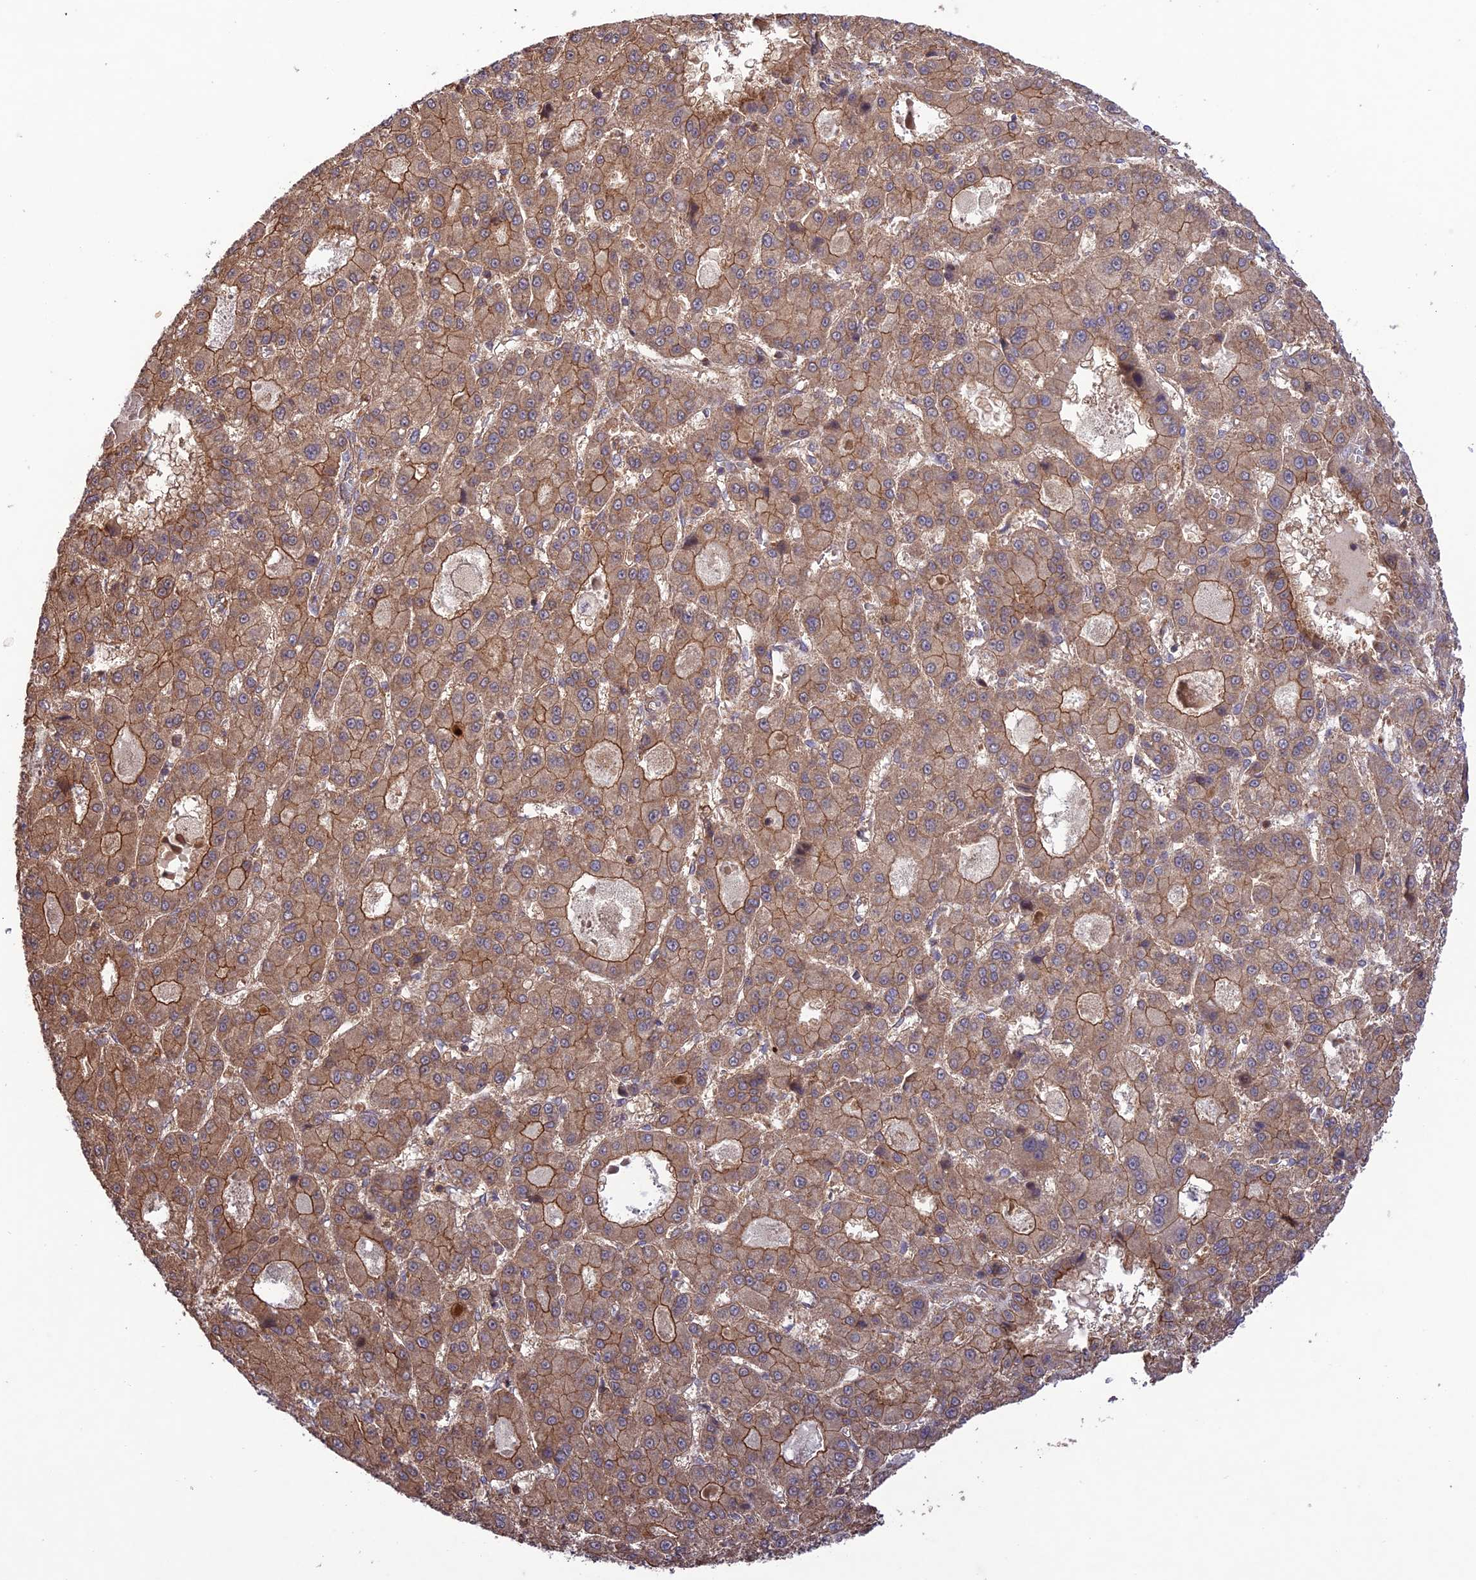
{"staining": {"intensity": "moderate", "quantity": ">75%", "location": "cytoplasmic/membranous"}, "tissue": "liver cancer", "cell_type": "Tumor cells", "image_type": "cancer", "snomed": [{"axis": "morphology", "description": "Carcinoma, Hepatocellular, NOS"}, {"axis": "topography", "description": "Liver"}], "caption": "Immunohistochemistry (IHC) of human liver cancer (hepatocellular carcinoma) shows medium levels of moderate cytoplasmic/membranous staining in approximately >75% of tumor cells.", "gene": "FCHSD1", "patient": {"sex": "male", "age": 70}}